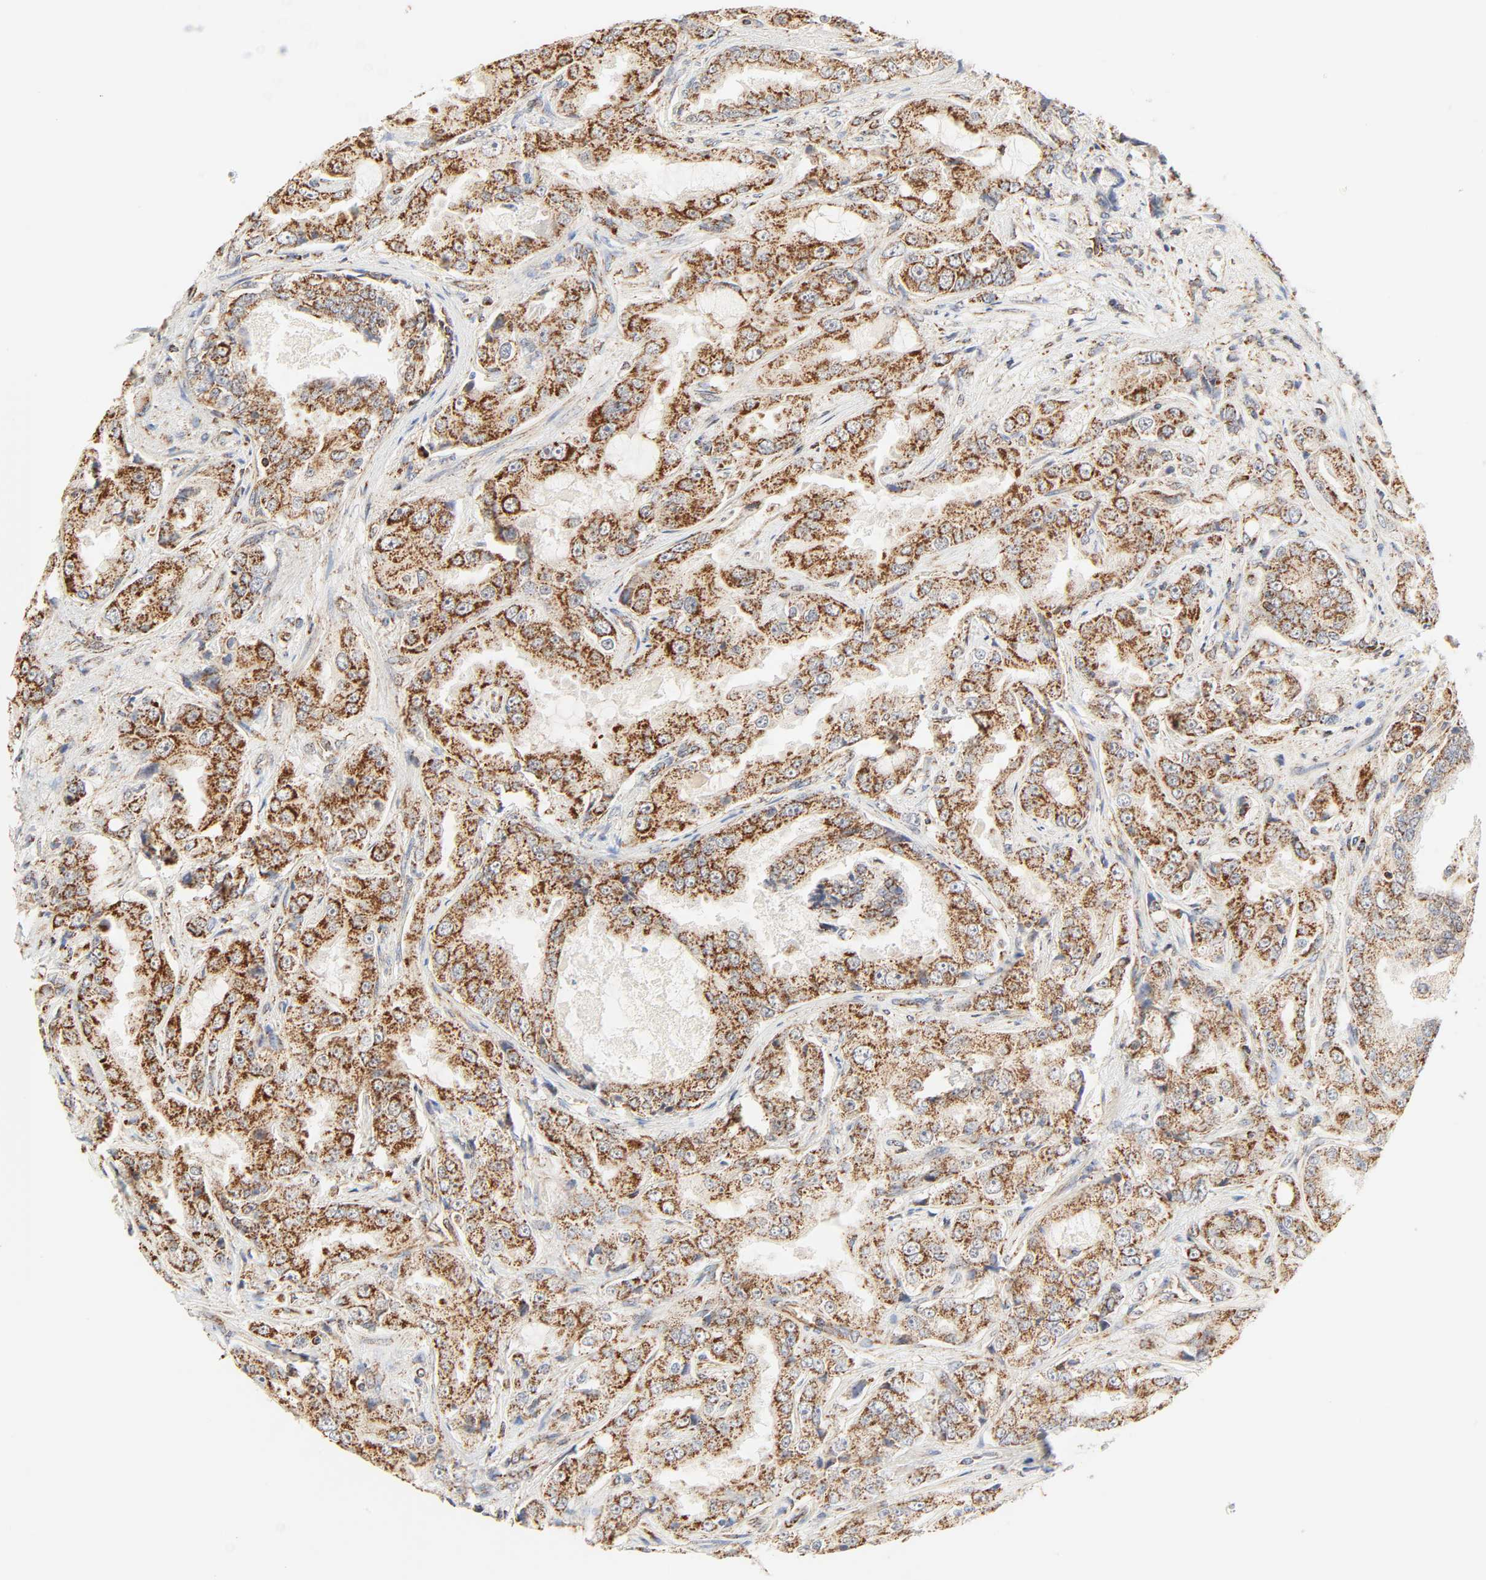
{"staining": {"intensity": "strong", "quantity": ">75%", "location": "cytoplasmic/membranous"}, "tissue": "prostate cancer", "cell_type": "Tumor cells", "image_type": "cancer", "snomed": [{"axis": "morphology", "description": "Adenocarcinoma, High grade"}, {"axis": "topography", "description": "Prostate"}], "caption": "An image of adenocarcinoma (high-grade) (prostate) stained for a protein displays strong cytoplasmic/membranous brown staining in tumor cells. (Brightfield microscopy of DAB IHC at high magnification).", "gene": "ZMAT5", "patient": {"sex": "male", "age": 73}}